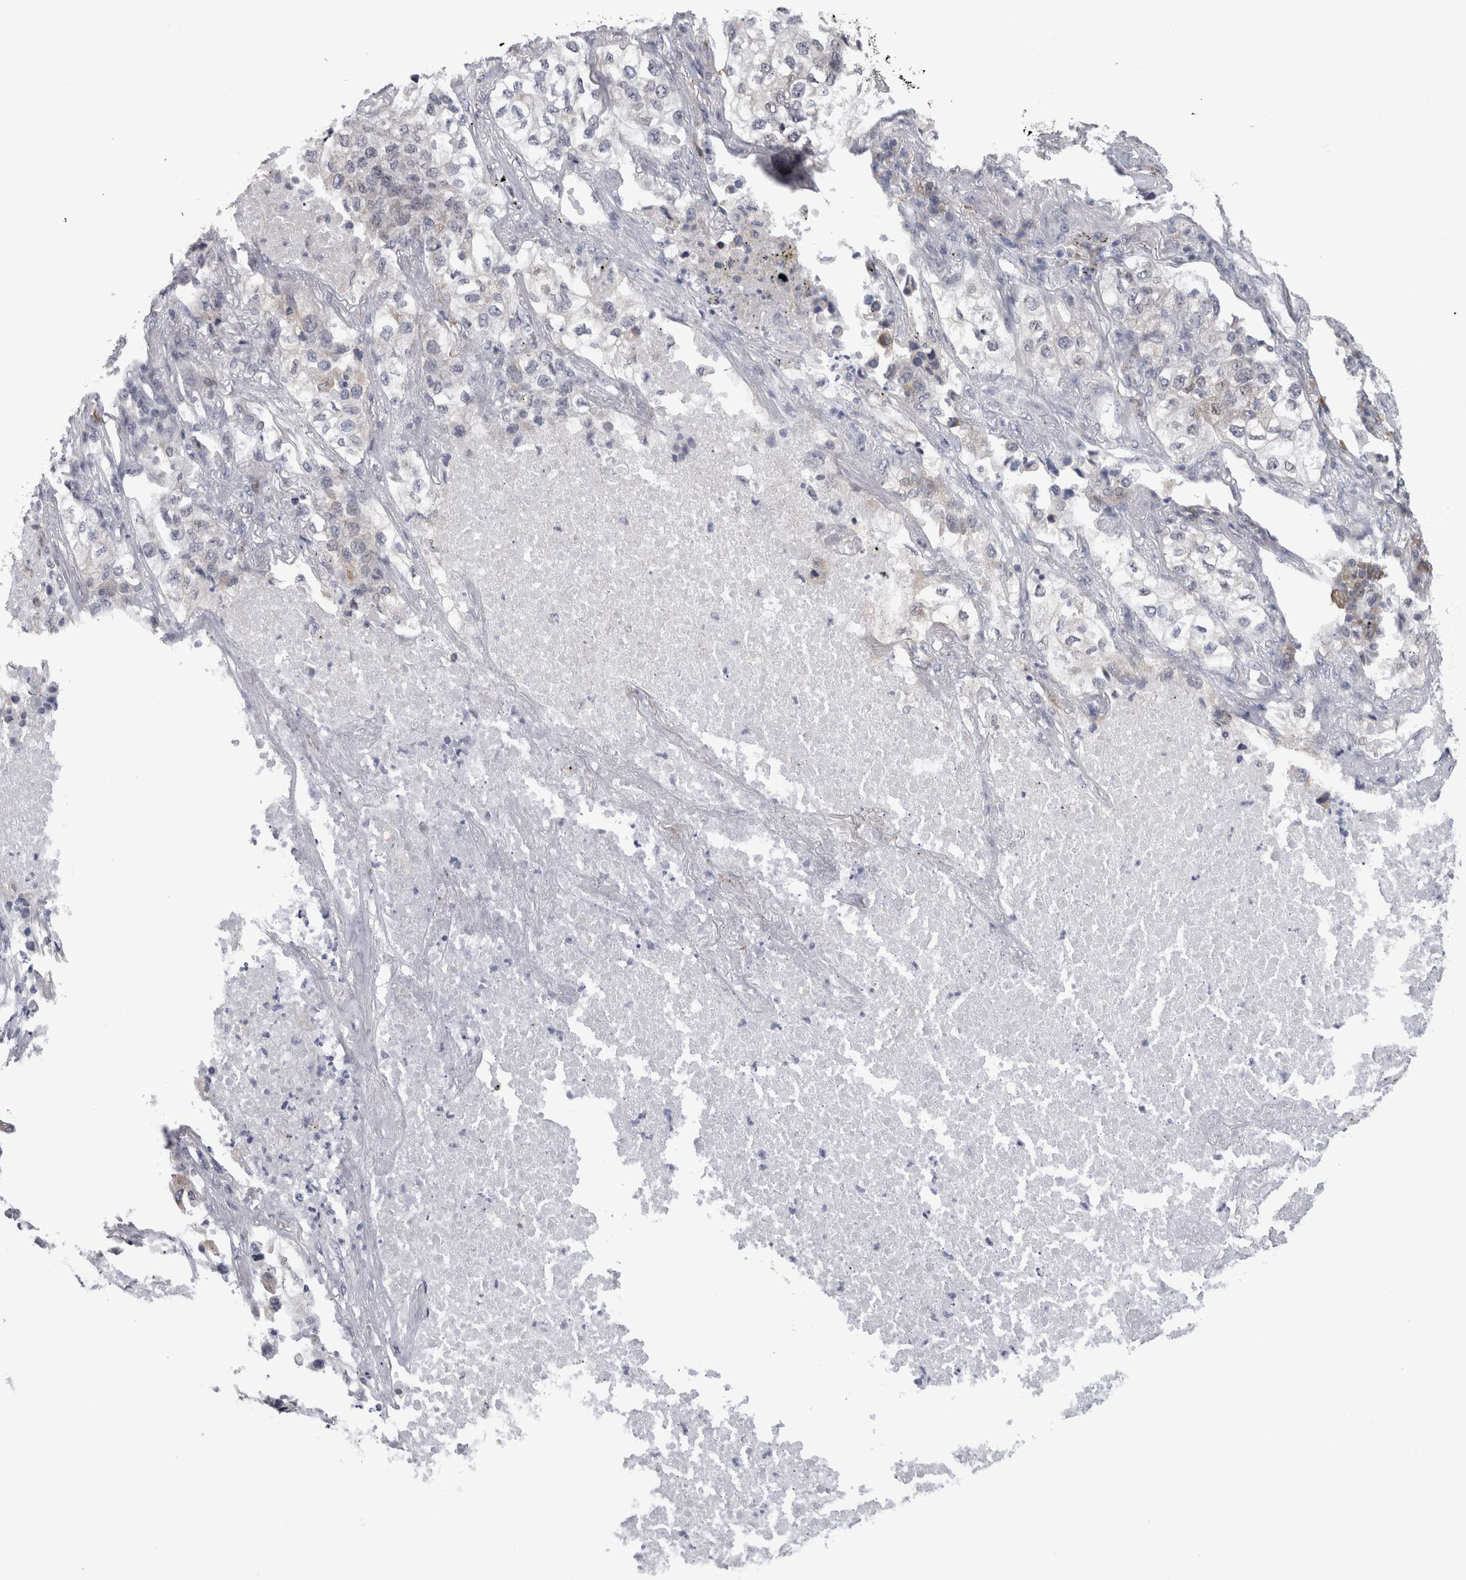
{"staining": {"intensity": "negative", "quantity": "none", "location": "none"}, "tissue": "lung cancer", "cell_type": "Tumor cells", "image_type": "cancer", "snomed": [{"axis": "morphology", "description": "Adenocarcinoma, NOS"}, {"axis": "topography", "description": "Lung"}], "caption": "Immunohistochemical staining of human lung adenocarcinoma demonstrates no significant expression in tumor cells. (DAB (3,3'-diaminobenzidine) IHC, high magnification).", "gene": "TMEM242", "patient": {"sex": "male", "age": 63}}